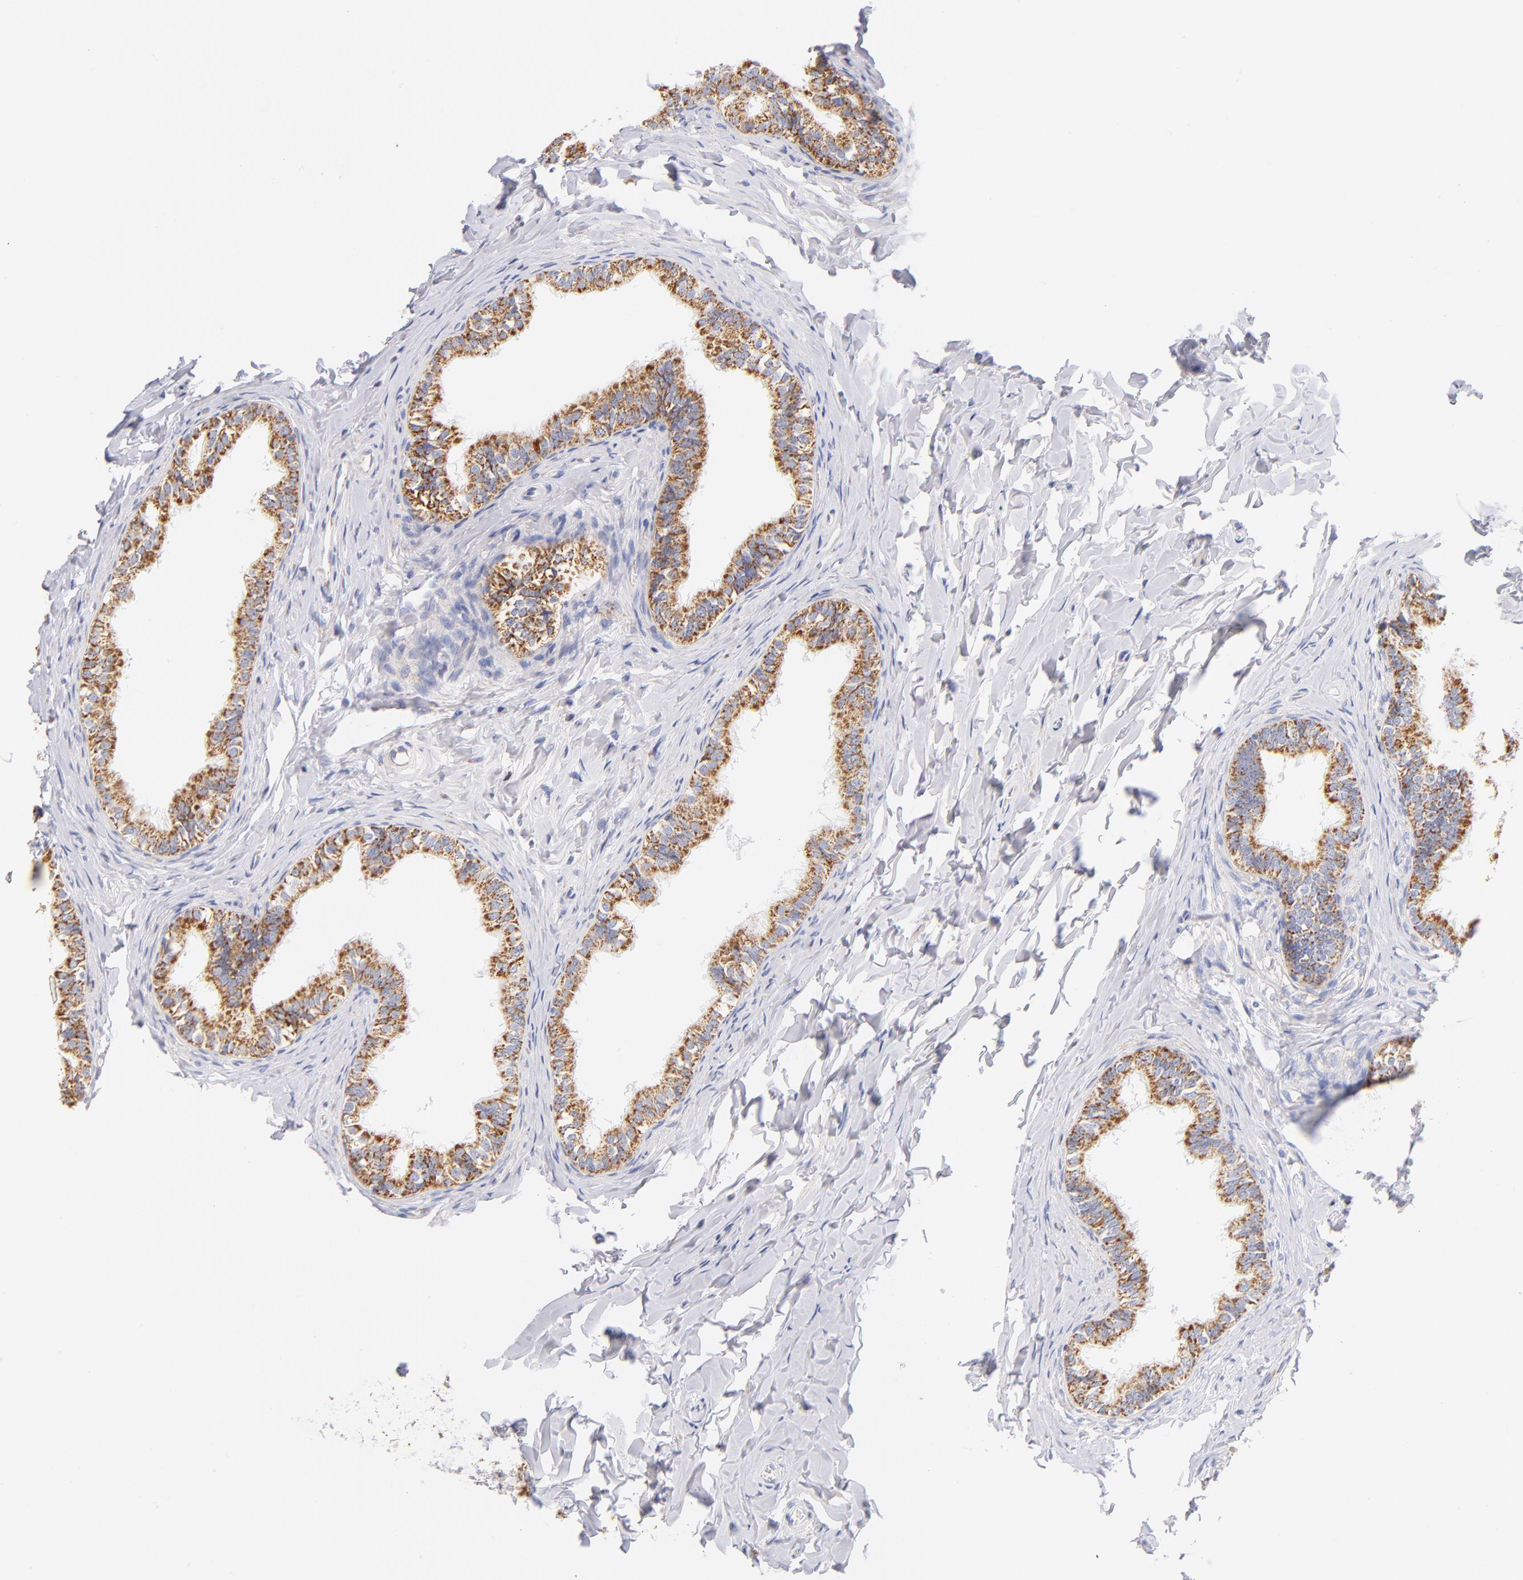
{"staining": {"intensity": "moderate", "quantity": ">75%", "location": "cytoplasmic/membranous"}, "tissue": "epididymis", "cell_type": "Glandular cells", "image_type": "normal", "snomed": [{"axis": "morphology", "description": "Normal tissue, NOS"}, {"axis": "topography", "description": "Soft tissue"}, {"axis": "topography", "description": "Epididymis"}], "caption": "The immunohistochemical stain labels moderate cytoplasmic/membranous staining in glandular cells of normal epididymis.", "gene": "AIFM1", "patient": {"sex": "male", "age": 26}}